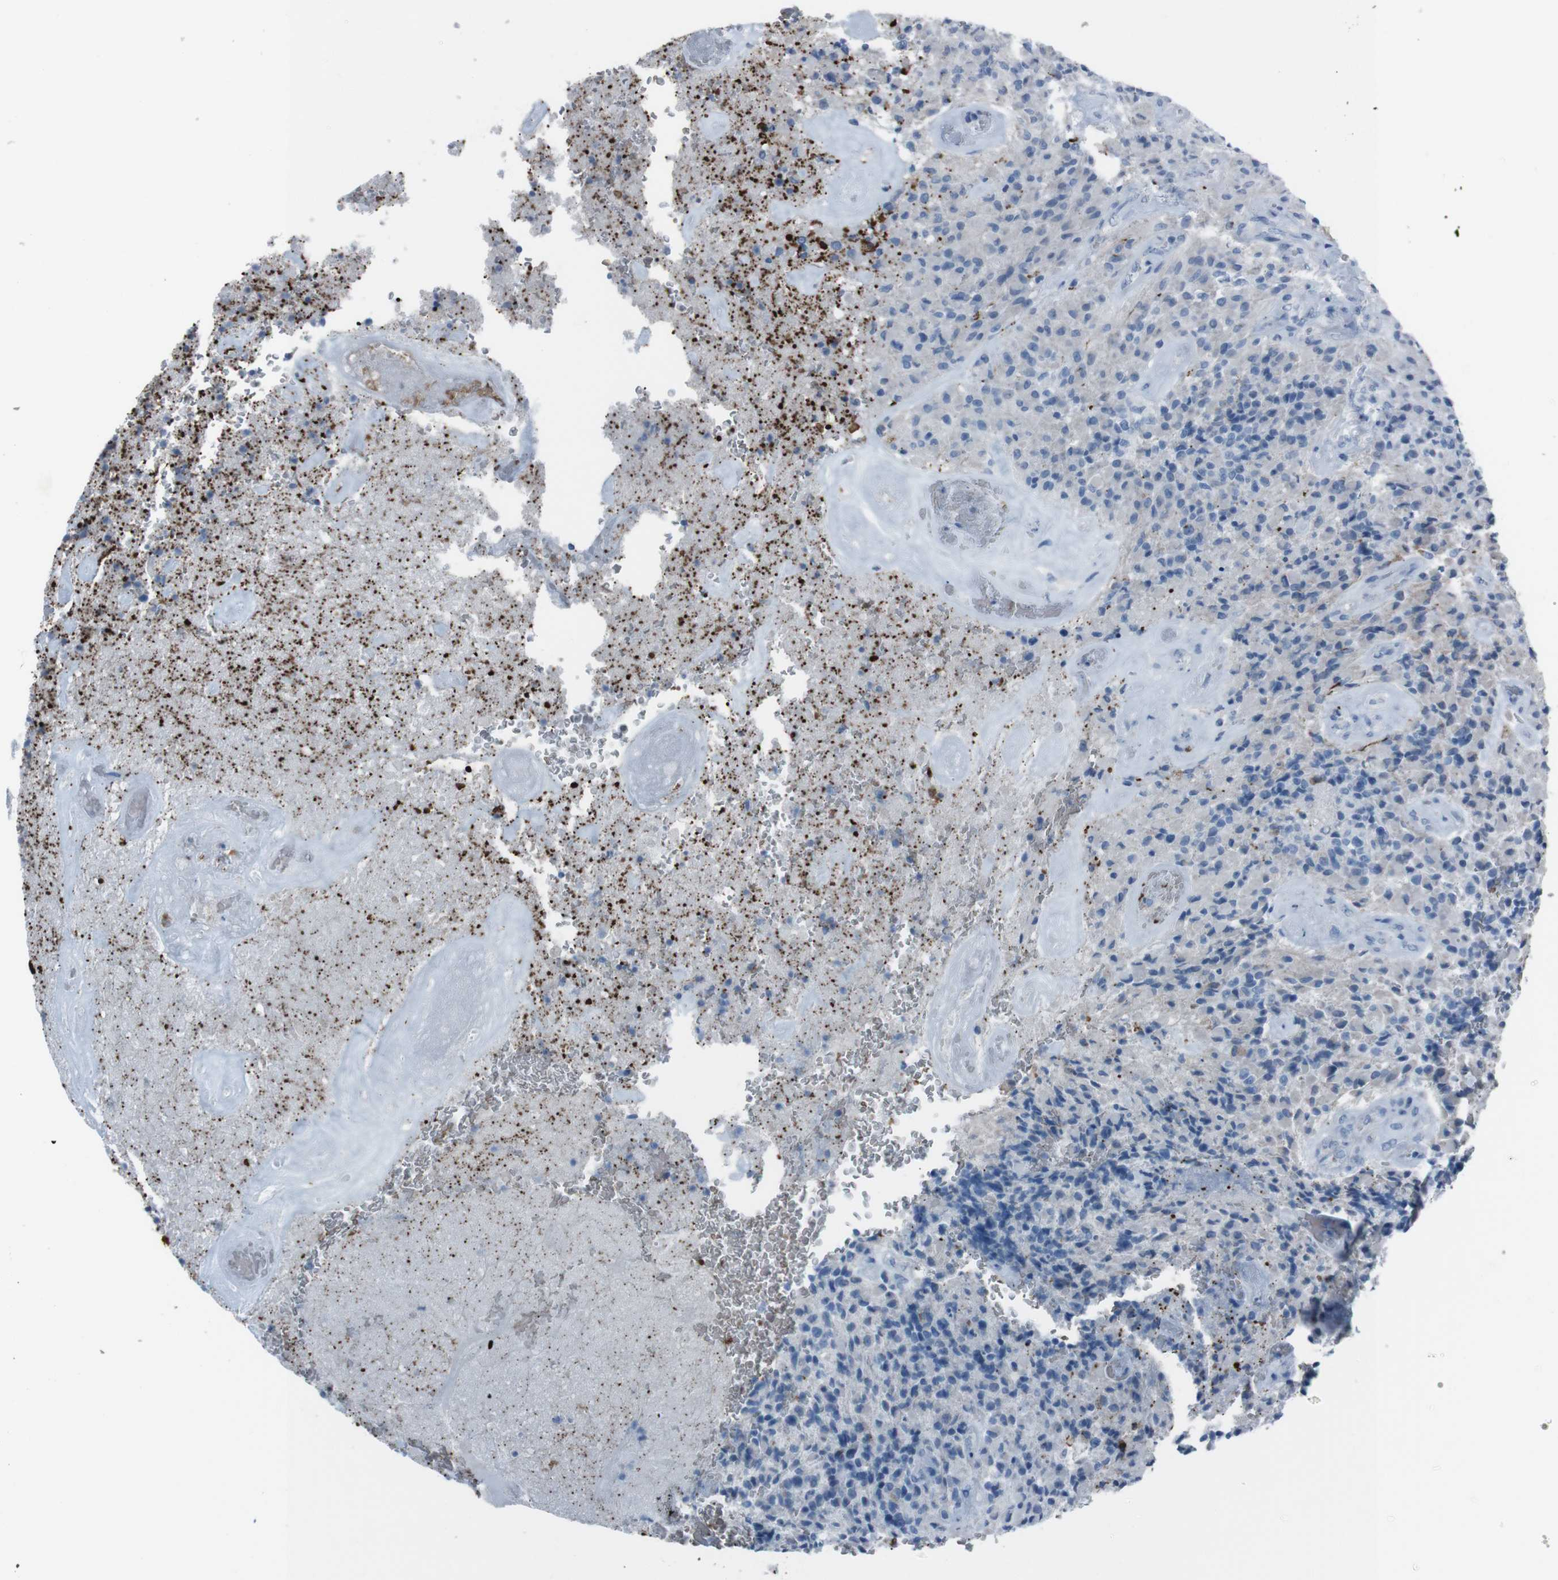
{"staining": {"intensity": "negative", "quantity": "none", "location": "none"}, "tissue": "glioma", "cell_type": "Tumor cells", "image_type": "cancer", "snomed": [{"axis": "morphology", "description": "Glioma, malignant, High grade"}, {"axis": "topography", "description": "Brain"}], "caption": "The micrograph demonstrates no staining of tumor cells in glioma.", "gene": "ST6GAL1", "patient": {"sex": "male", "age": 71}}